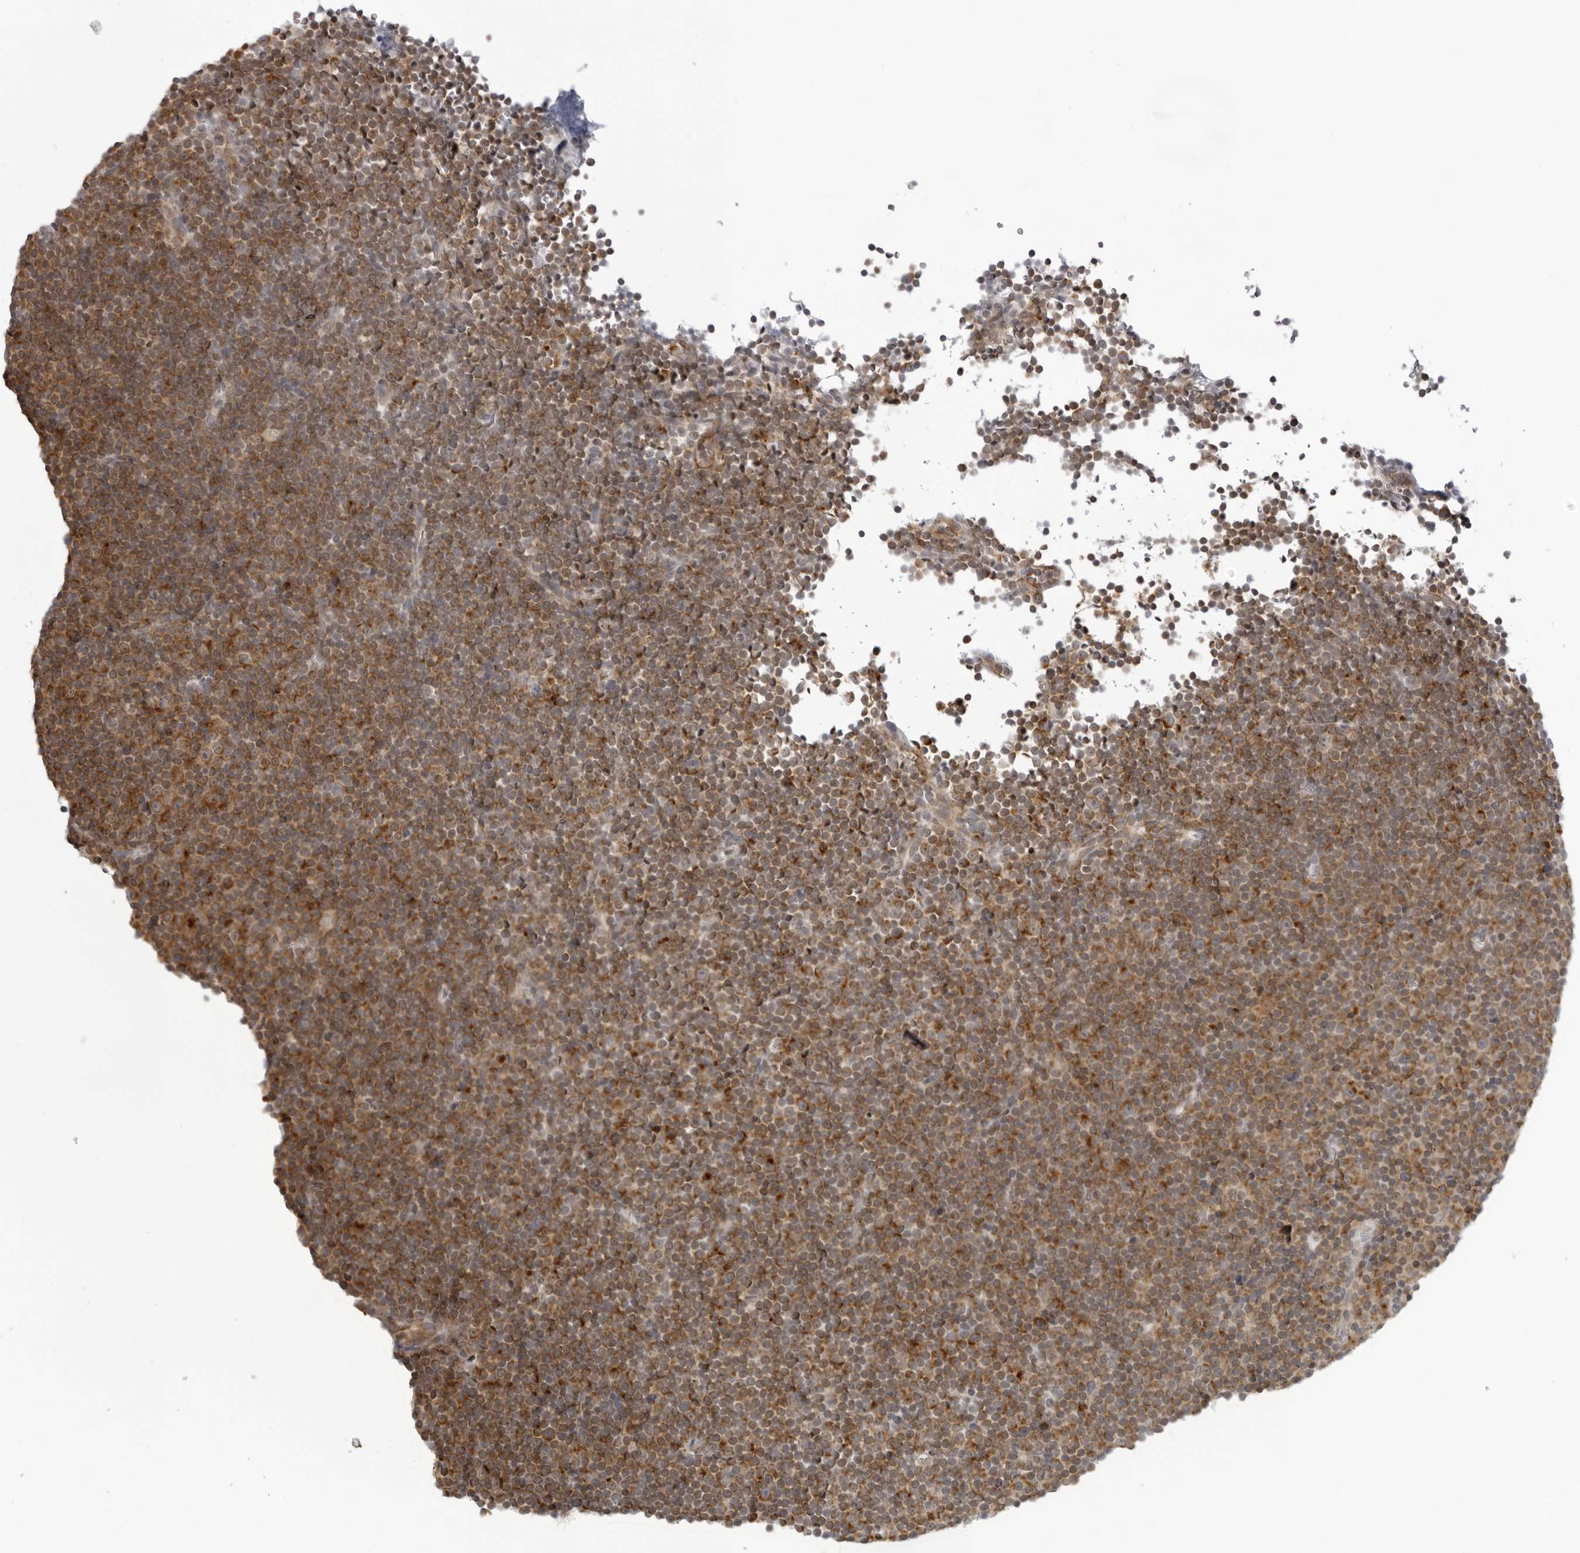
{"staining": {"intensity": "moderate", "quantity": ">75%", "location": "cytoplasmic/membranous"}, "tissue": "lymphoma", "cell_type": "Tumor cells", "image_type": "cancer", "snomed": [{"axis": "morphology", "description": "Malignant lymphoma, non-Hodgkin's type, Low grade"}, {"axis": "topography", "description": "Lymph node"}], "caption": "Moderate cytoplasmic/membranous protein expression is identified in approximately >75% of tumor cells in low-grade malignant lymphoma, non-Hodgkin's type. The staining was performed using DAB, with brown indicating positive protein expression. Nuclei are stained blue with hematoxylin.", "gene": "MRPS15", "patient": {"sex": "female", "age": 67}}